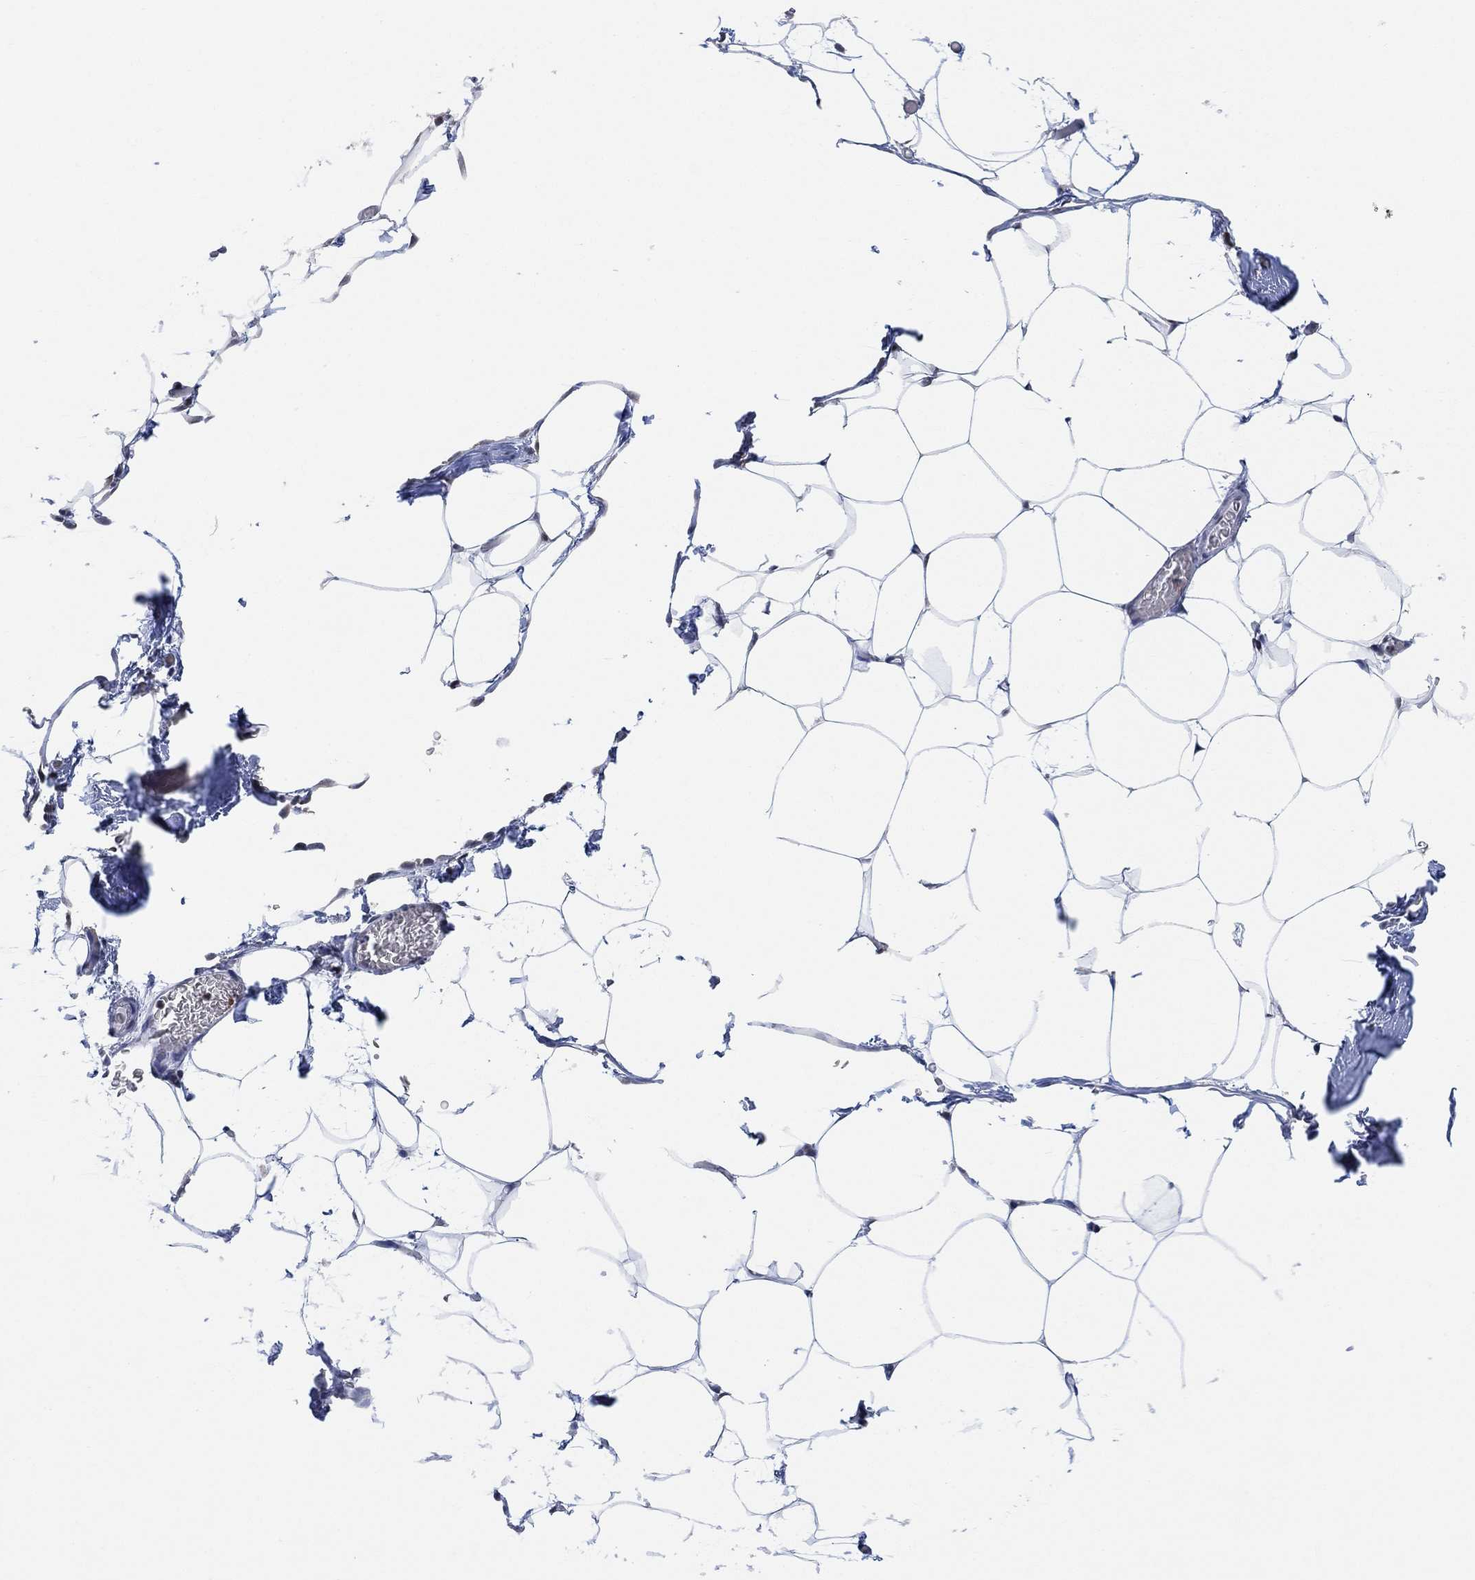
{"staining": {"intensity": "negative", "quantity": "none", "location": "none"}, "tissue": "adipose tissue", "cell_type": "Adipocytes", "image_type": "normal", "snomed": [{"axis": "morphology", "description": "Normal tissue, NOS"}, {"axis": "topography", "description": "Adipose tissue"}], "caption": "Adipose tissue stained for a protein using immunohistochemistry (IHC) reveals no expression adipocytes.", "gene": "PWWP2B", "patient": {"sex": "male", "age": 57}}